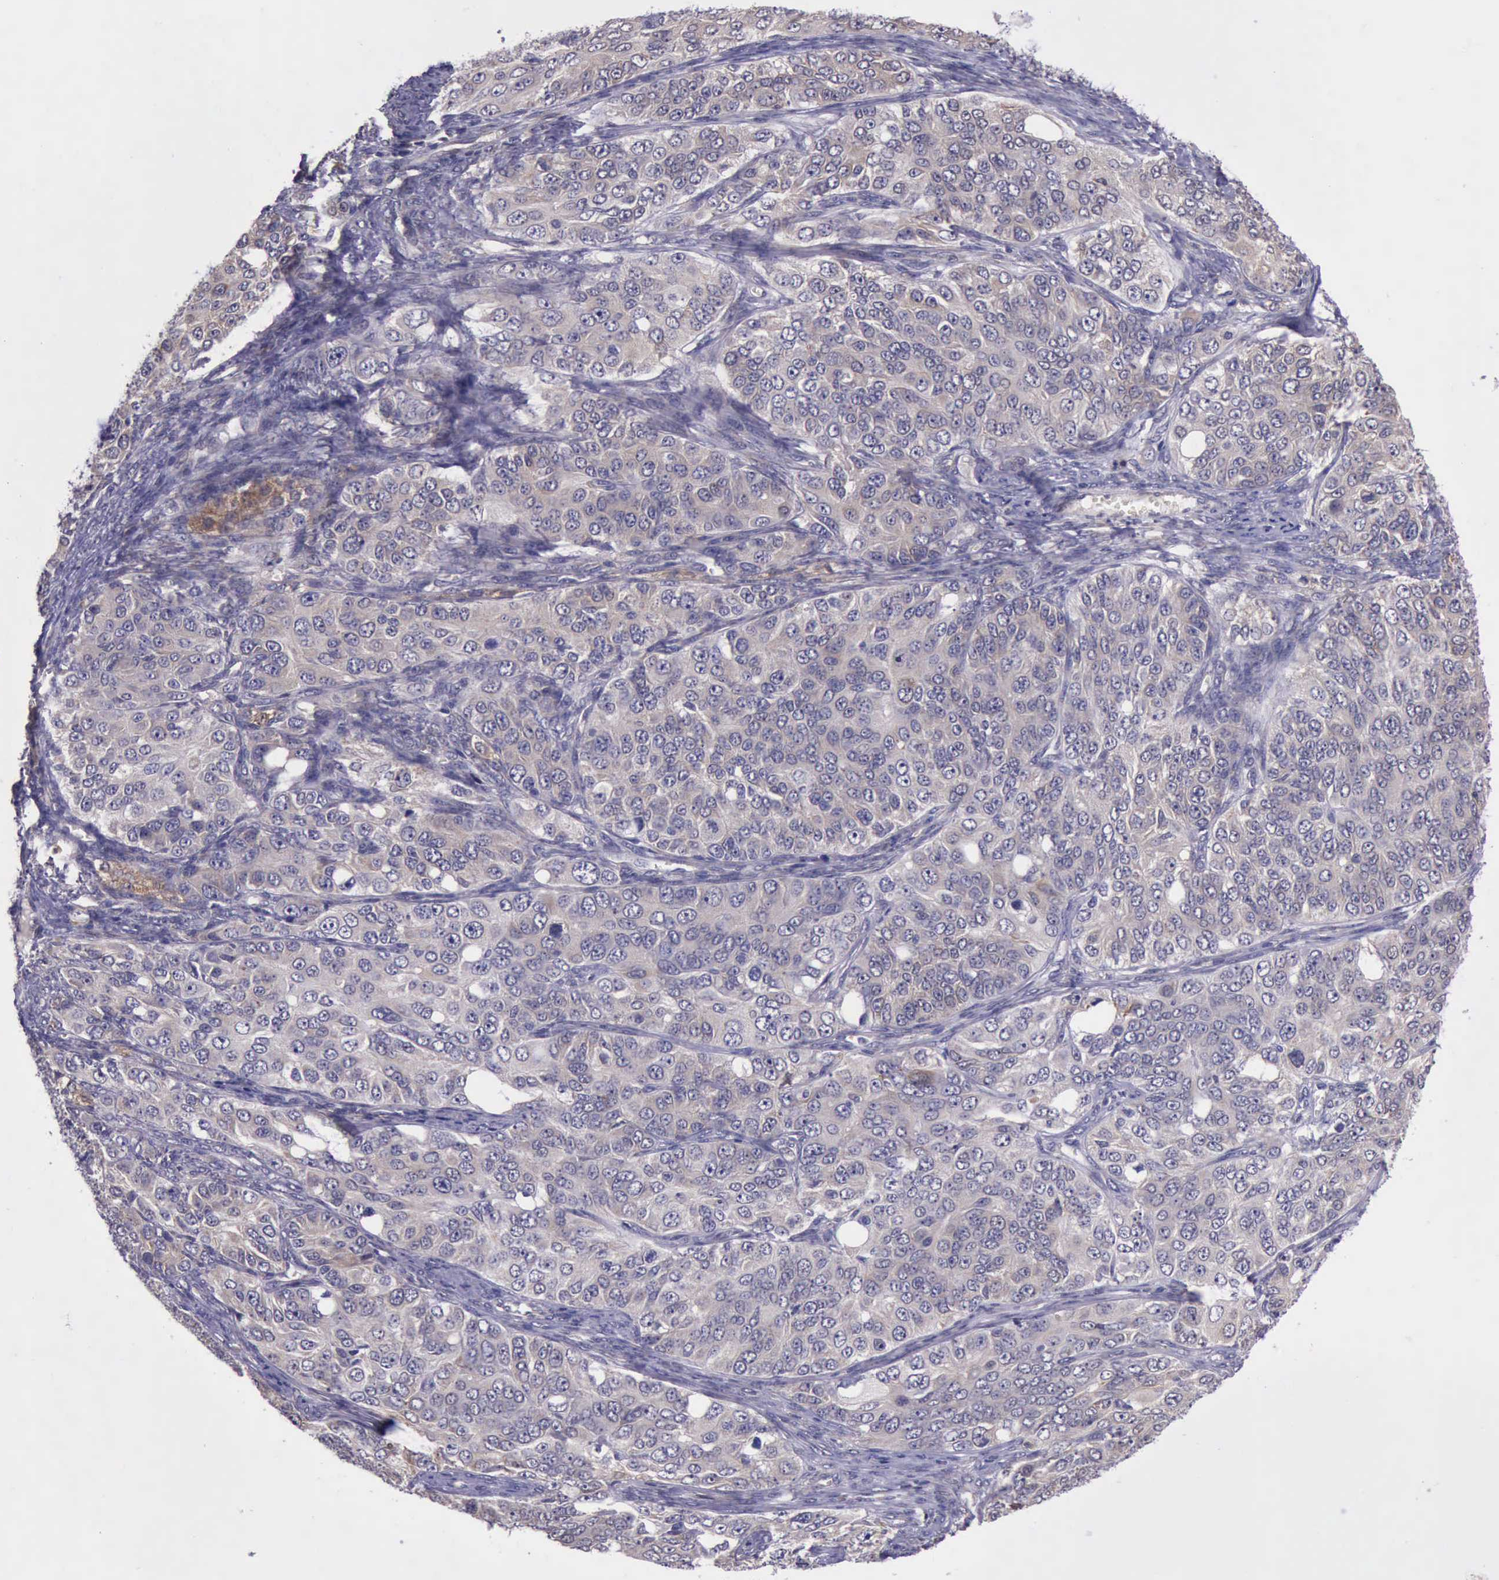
{"staining": {"intensity": "weak", "quantity": ">75%", "location": "cytoplasmic/membranous"}, "tissue": "ovarian cancer", "cell_type": "Tumor cells", "image_type": "cancer", "snomed": [{"axis": "morphology", "description": "Carcinoma, endometroid"}, {"axis": "topography", "description": "Ovary"}], "caption": "Ovarian endometroid carcinoma stained with DAB IHC shows low levels of weak cytoplasmic/membranous expression in about >75% of tumor cells.", "gene": "PLEK2", "patient": {"sex": "female", "age": 51}}